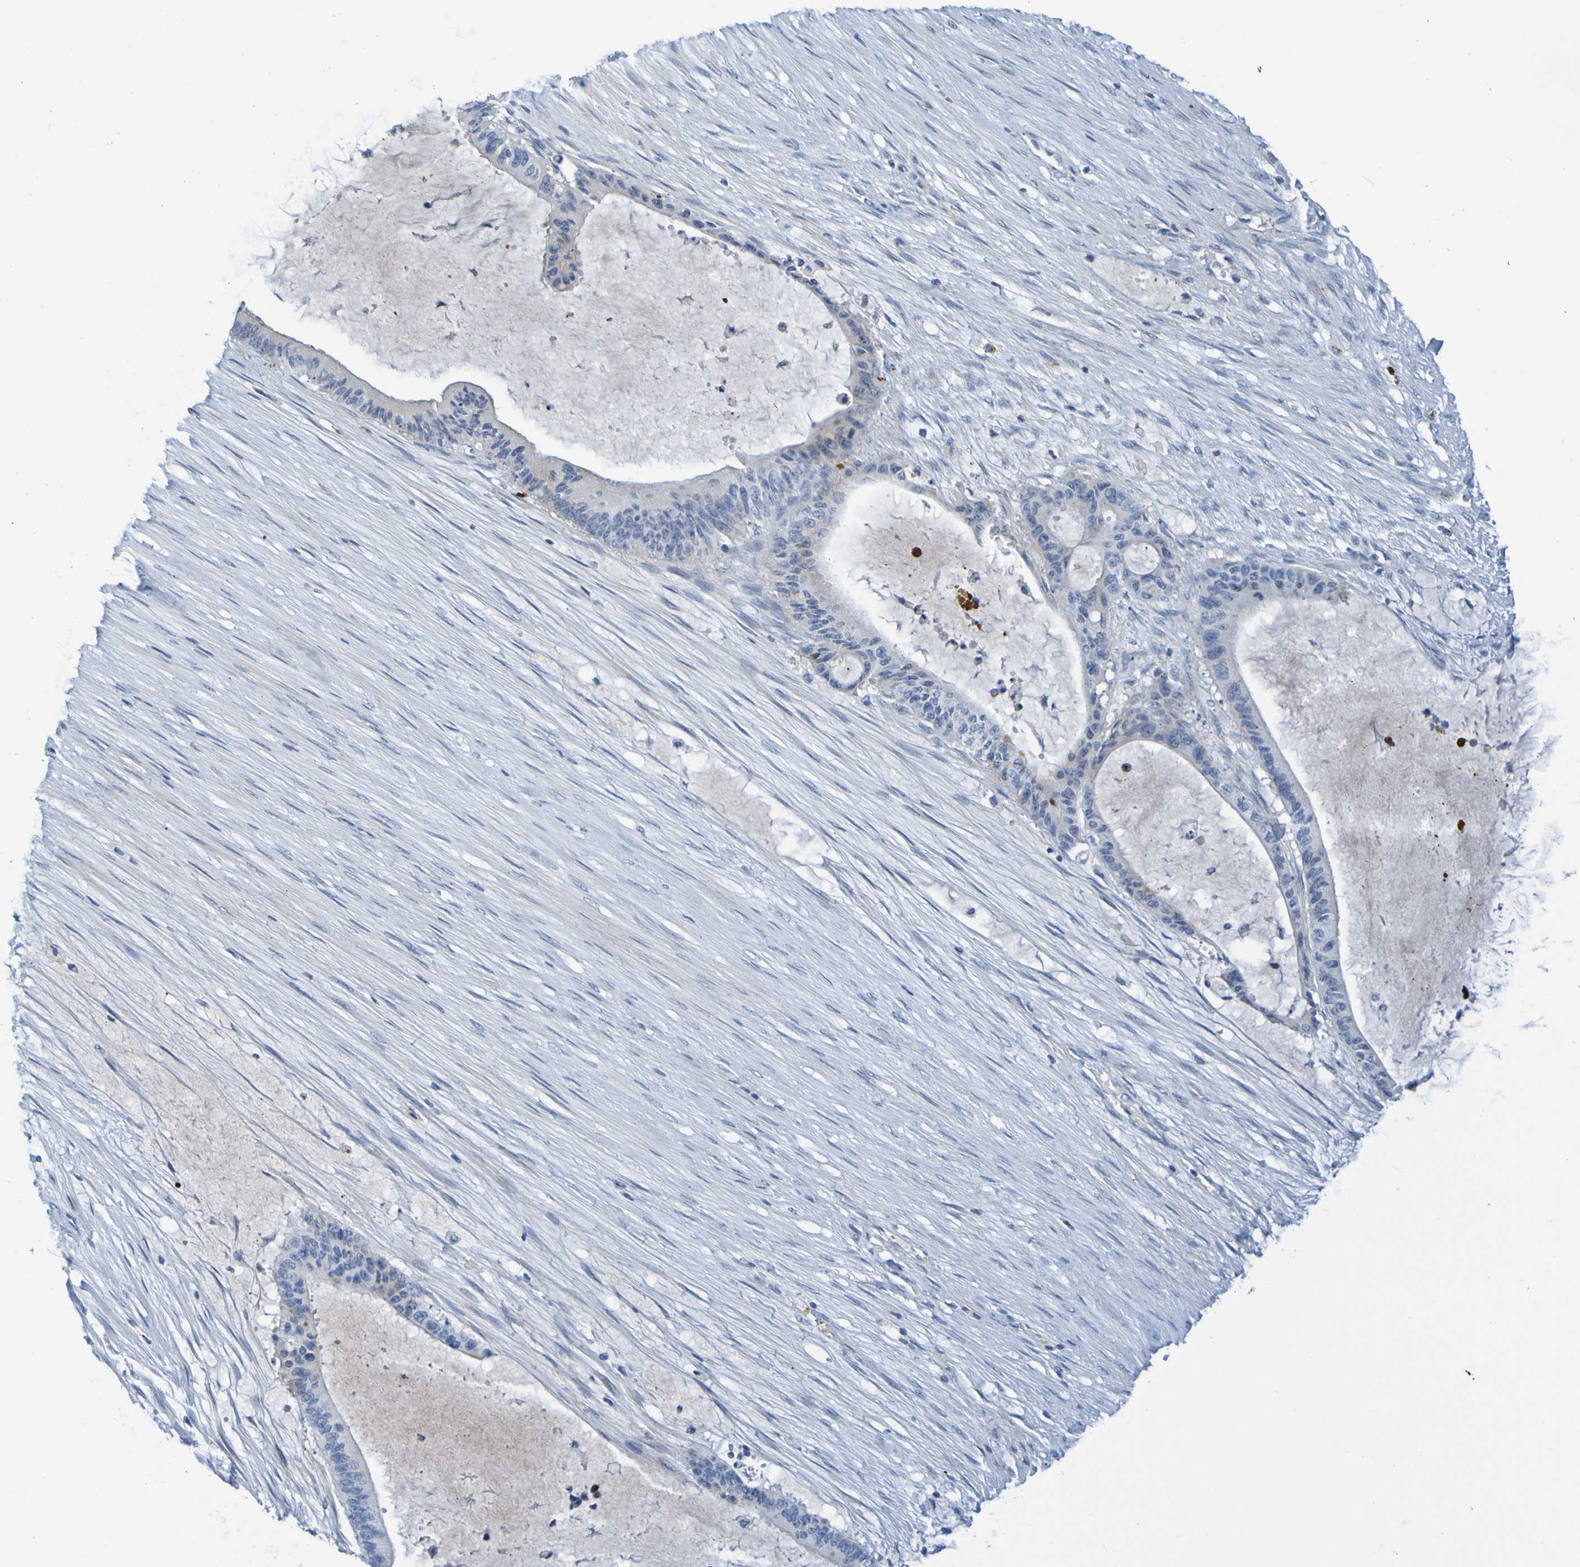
{"staining": {"intensity": "negative", "quantity": "none", "location": "none"}, "tissue": "liver cancer", "cell_type": "Tumor cells", "image_type": "cancer", "snomed": [{"axis": "morphology", "description": "Cholangiocarcinoma"}, {"axis": "topography", "description": "Liver"}], "caption": "IHC photomicrograph of liver cancer stained for a protein (brown), which shows no staining in tumor cells.", "gene": "IL10", "patient": {"sex": "female", "age": 73}}